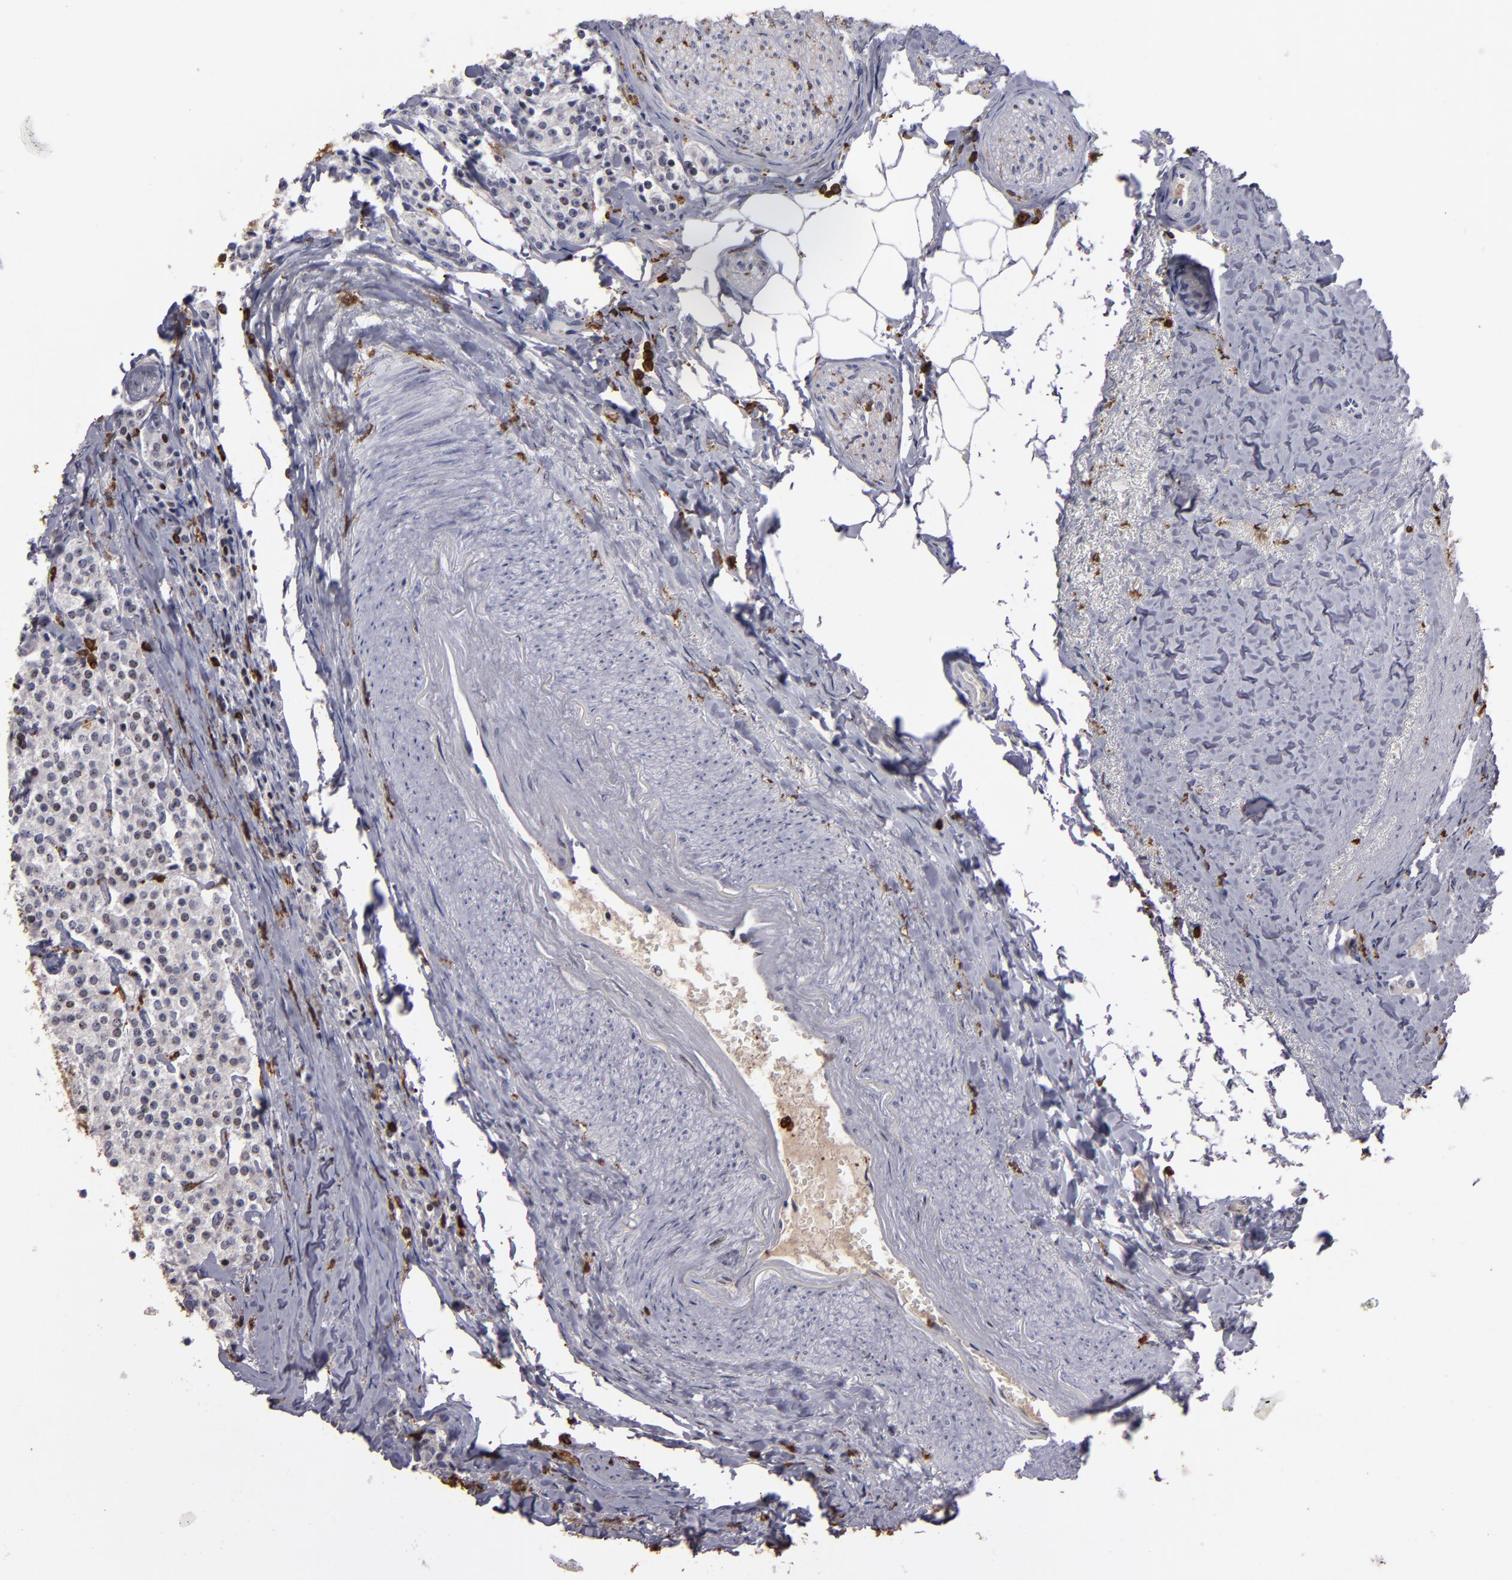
{"staining": {"intensity": "negative", "quantity": "none", "location": "none"}, "tissue": "carcinoid", "cell_type": "Tumor cells", "image_type": "cancer", "snomed": [{"axis": "morphology", "description": "Carcinoid, malignant, NOS"}, {"axis": "topography", "description": "Colon"}], "caption": "Tumor cells are negative for protein expression in human carcinoid (malignant). (Brightfield microscopy of DAB immunohistochemistry at high magnification).", "gene": "WAS", "patient": {"sex": "female", "age": 61}}